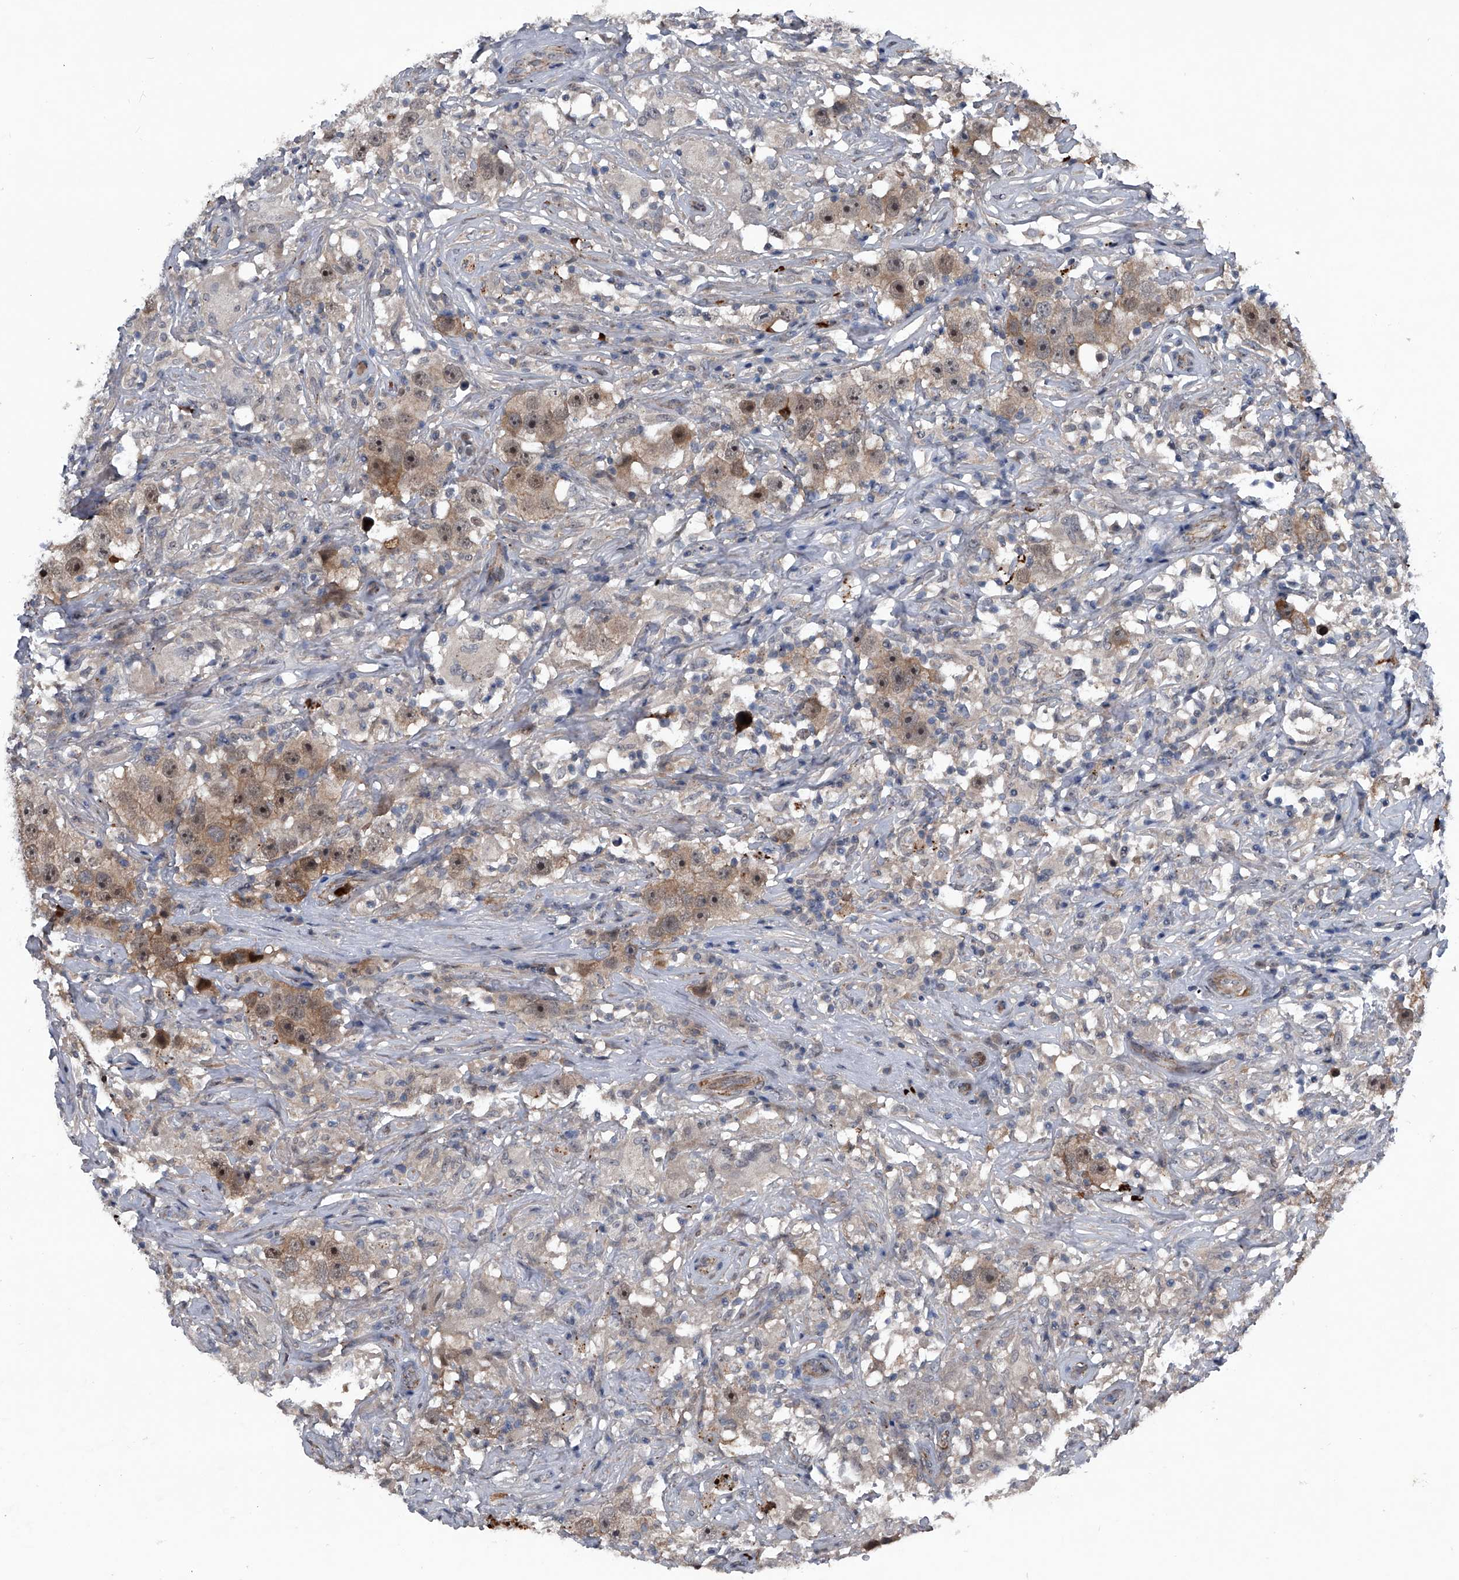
{"staining": {"intensity": "moderate", "quantity": ">75%", "location": "cytoplasmic/membranous,nuclear"}, "tissue": "testis cancer", "cell_type": "Tumor cells", "image_type": "cancer", "snomed": [{"axis": "morphology", "description": "Seminoma, NOS"}, {"axis": "topography", "description": "Testis"}], "caption": "This is a micrograph of IHC staining of testis cancer, which shows moderate positivity in the cytoplasmic/membranous and nuclear of tumor cells.", "gene": "MAPKAP1", "patient": {"sex": "male", "age": 49}}